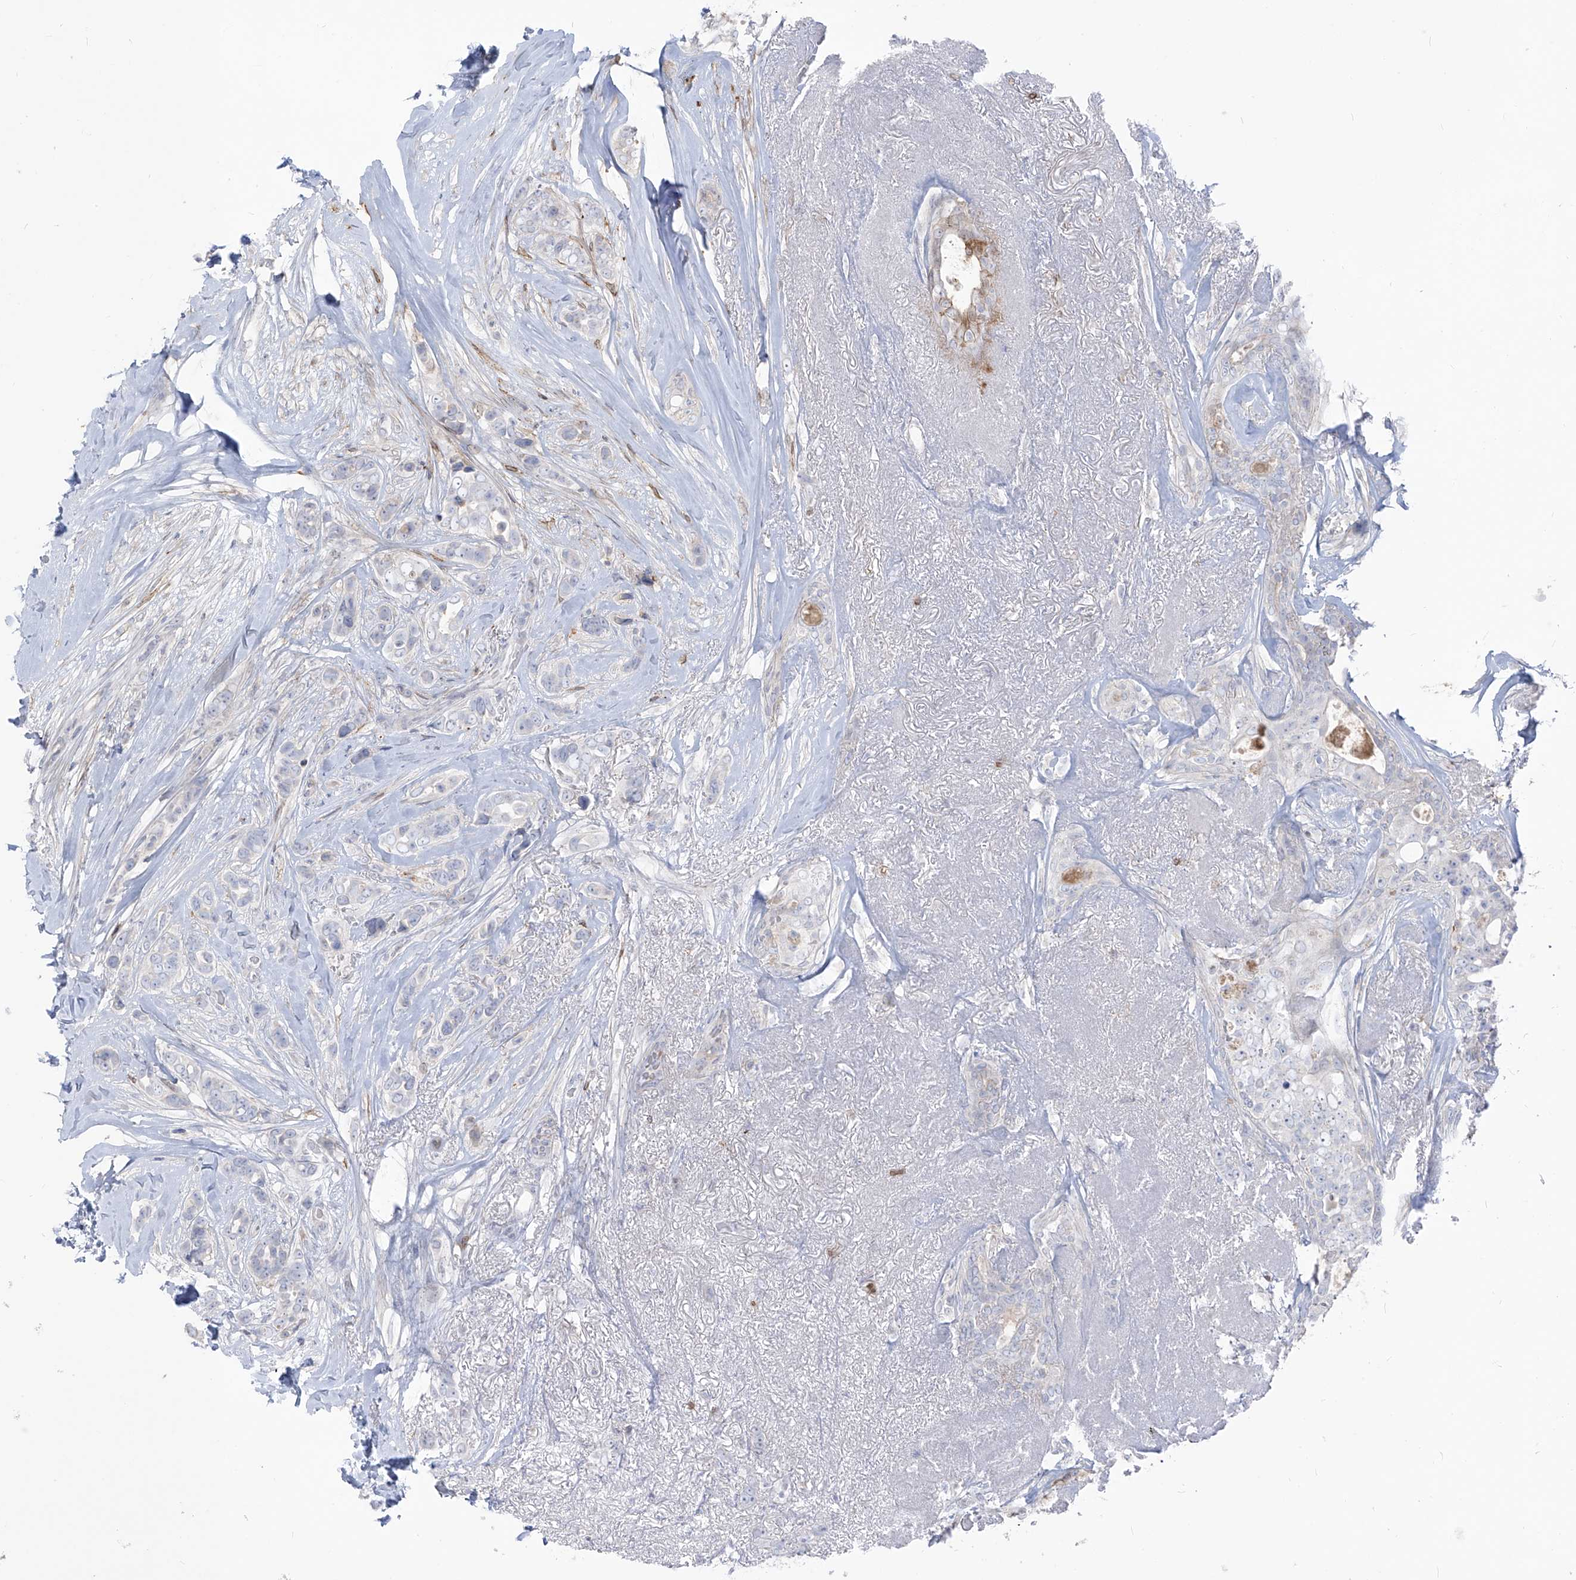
{"staining": {"intensity": "negative", "quantity": "none", "location": "none"}, "tissue": "breast cancer", "cell_type": "Tumor cells", "image_type": "cancer", "snomed": [{"axis": "morphology", "description": "Lobular carcinoma"}, {"axis": "topography", "description": "Breast"}], "caption": "A micrograph of breast lobular carcinoma stained for a protein demonstrates no brown staining in tumor cells.", "gene": "NOTO", "patient": {"sex": "female", "age": 51}}